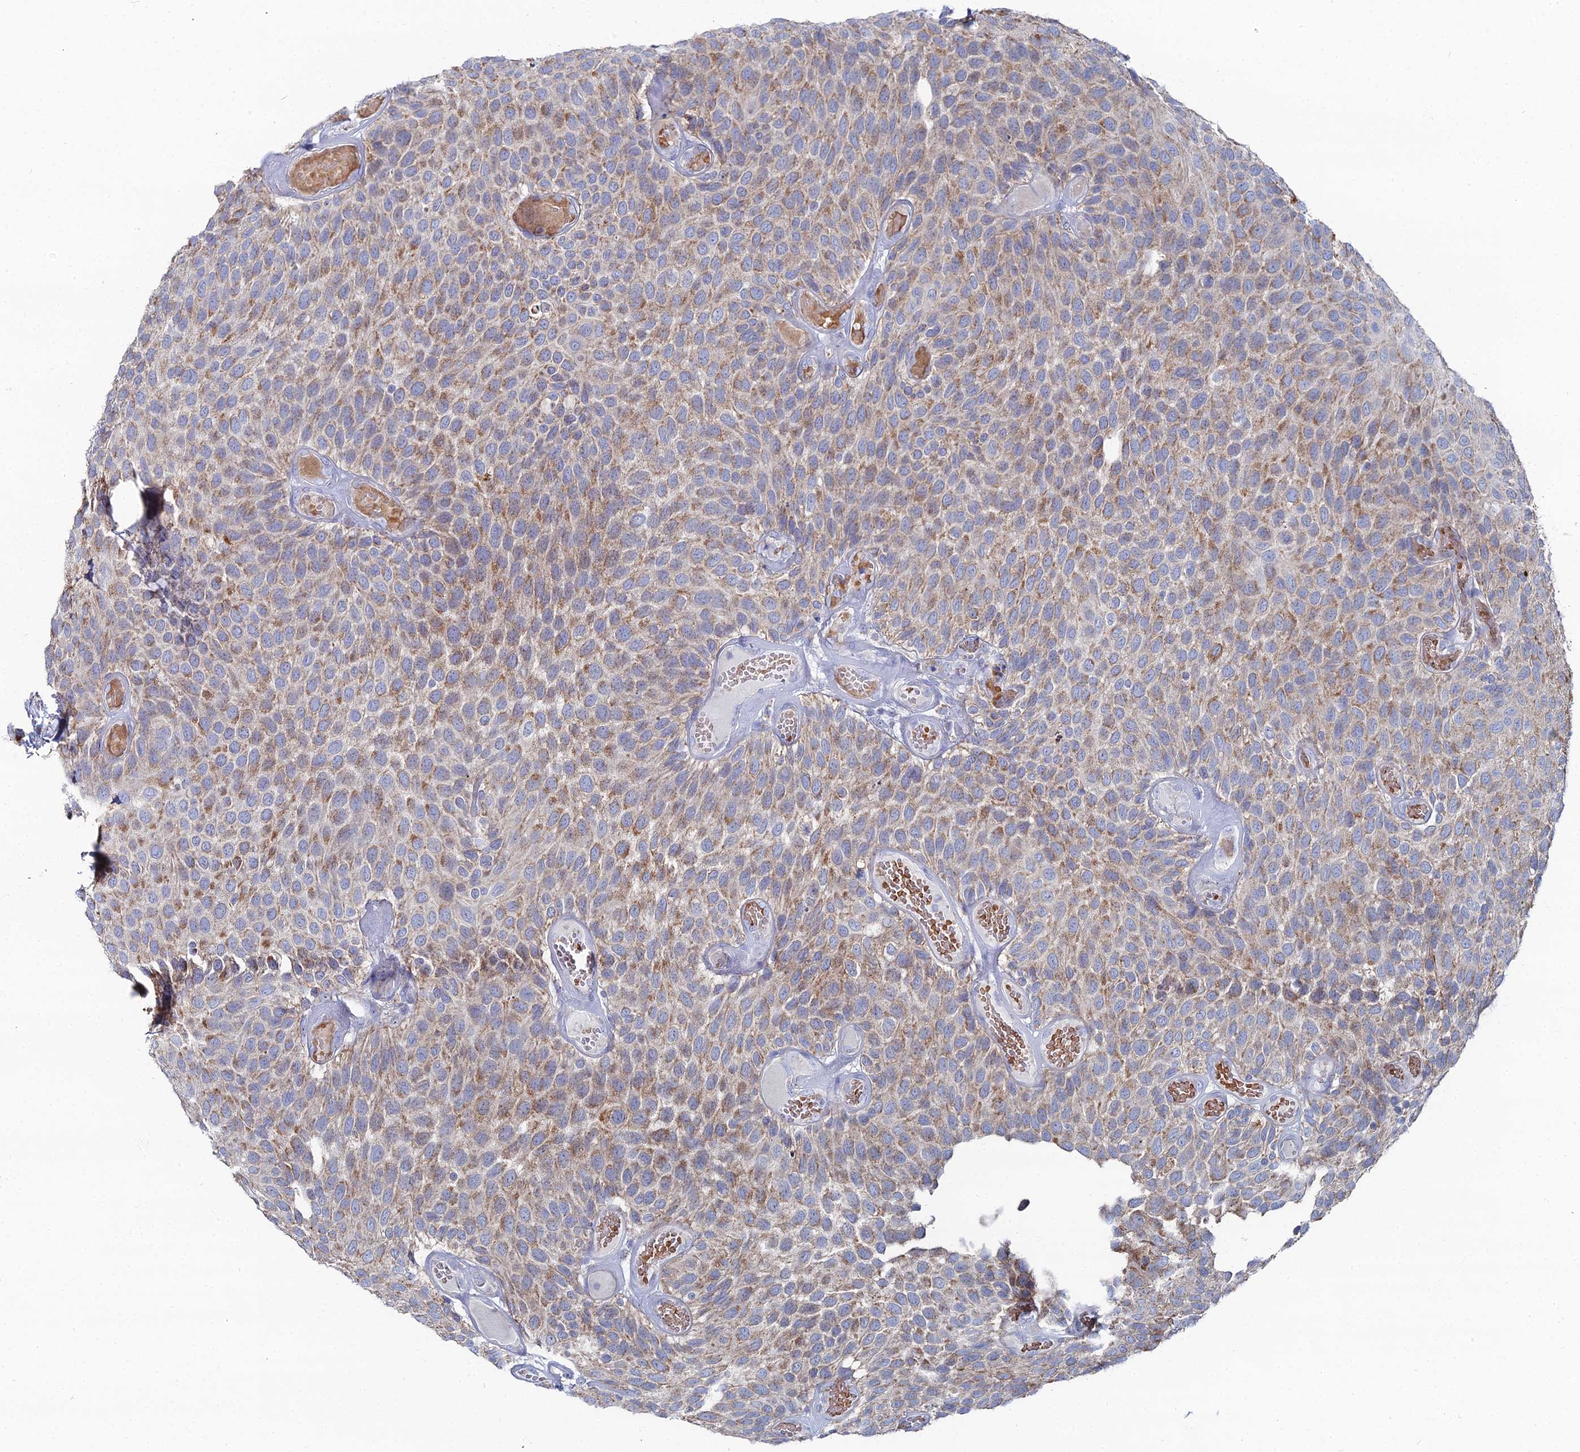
{"staining": {"intensity": "moderate", "quantity": ">75%", "location": "cytoplasmic/membranous"}, "tissue": "urothelial cancer", "cell_type": "Tumor cells", "image_type": "cancer", "snomed": [{"axis": "morphology", "description": "Urothelial carcinoma, Low grade"}, {"axis": "topography", "description": "Urinary bladder"}], "caption": "Urothelial cancer tissue exhibits moderate cytoplasmic/membranous staining in approximately >75% of tumor cells (Stains: DAB (3,3'-diaminobenzidine) in brown, nuclei in blue, Microscopy: brightfield microscopy at high magnification).", "gene": "MPC1", "patient": {"sex": "male", "age": 89}}